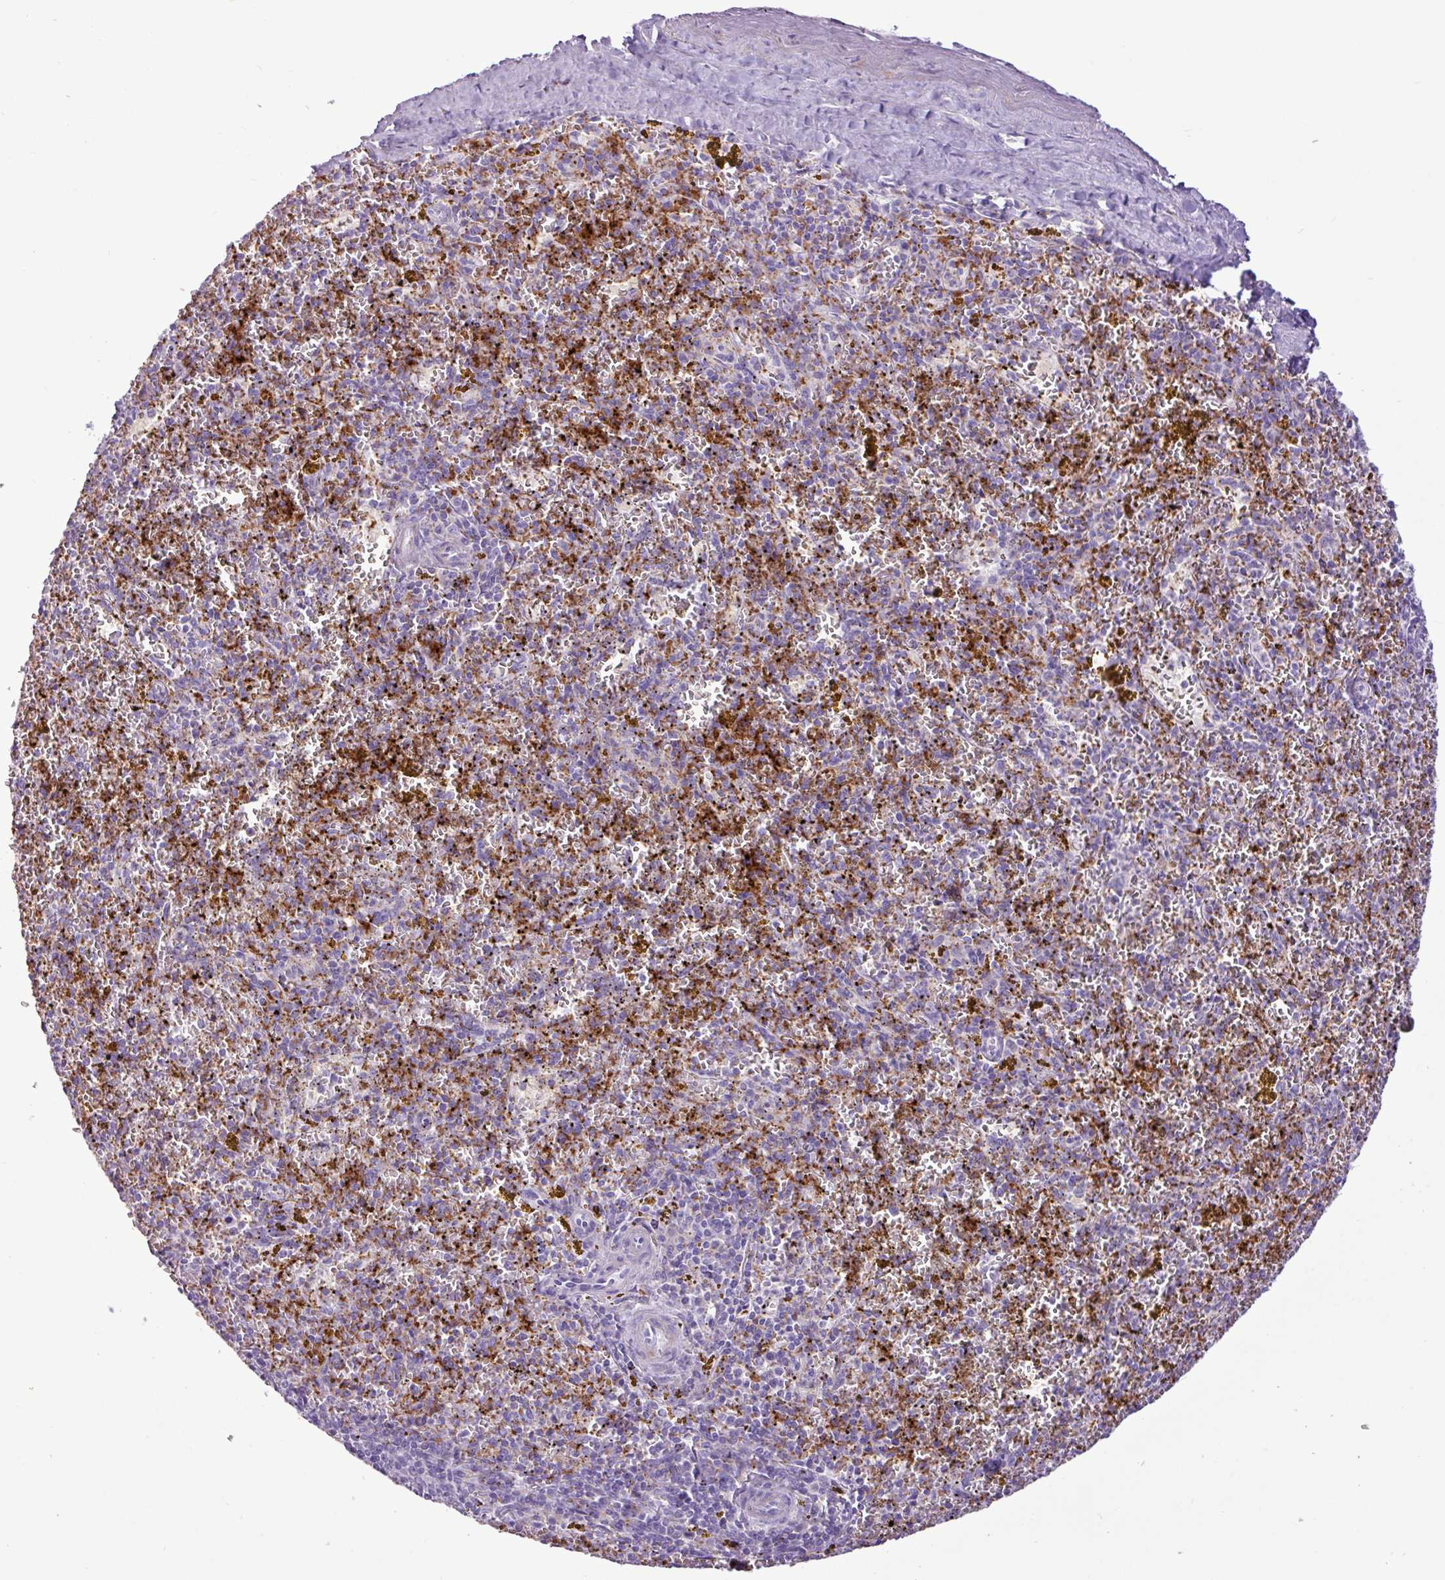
{"staining": {"intensity": "negative", "quantity": "none", "location": "none"}, "tissue": "spleen", "cell_type": "Cells in red pulp", "image_type": "normal", "snomed": [{"axis": "morphology", "description": "Normal tissue, NOS"}, {"axis": "topography", "description": "Spleen"}], "caption": "This is a micrograph of immunohistochemistry (IHC) staining of benign spleen, which shows no expression in cells in red pulp. Nuclei are stained in blue.", "gene": "TMEM200C", "patient": {"sex": "male", "age": 57}}